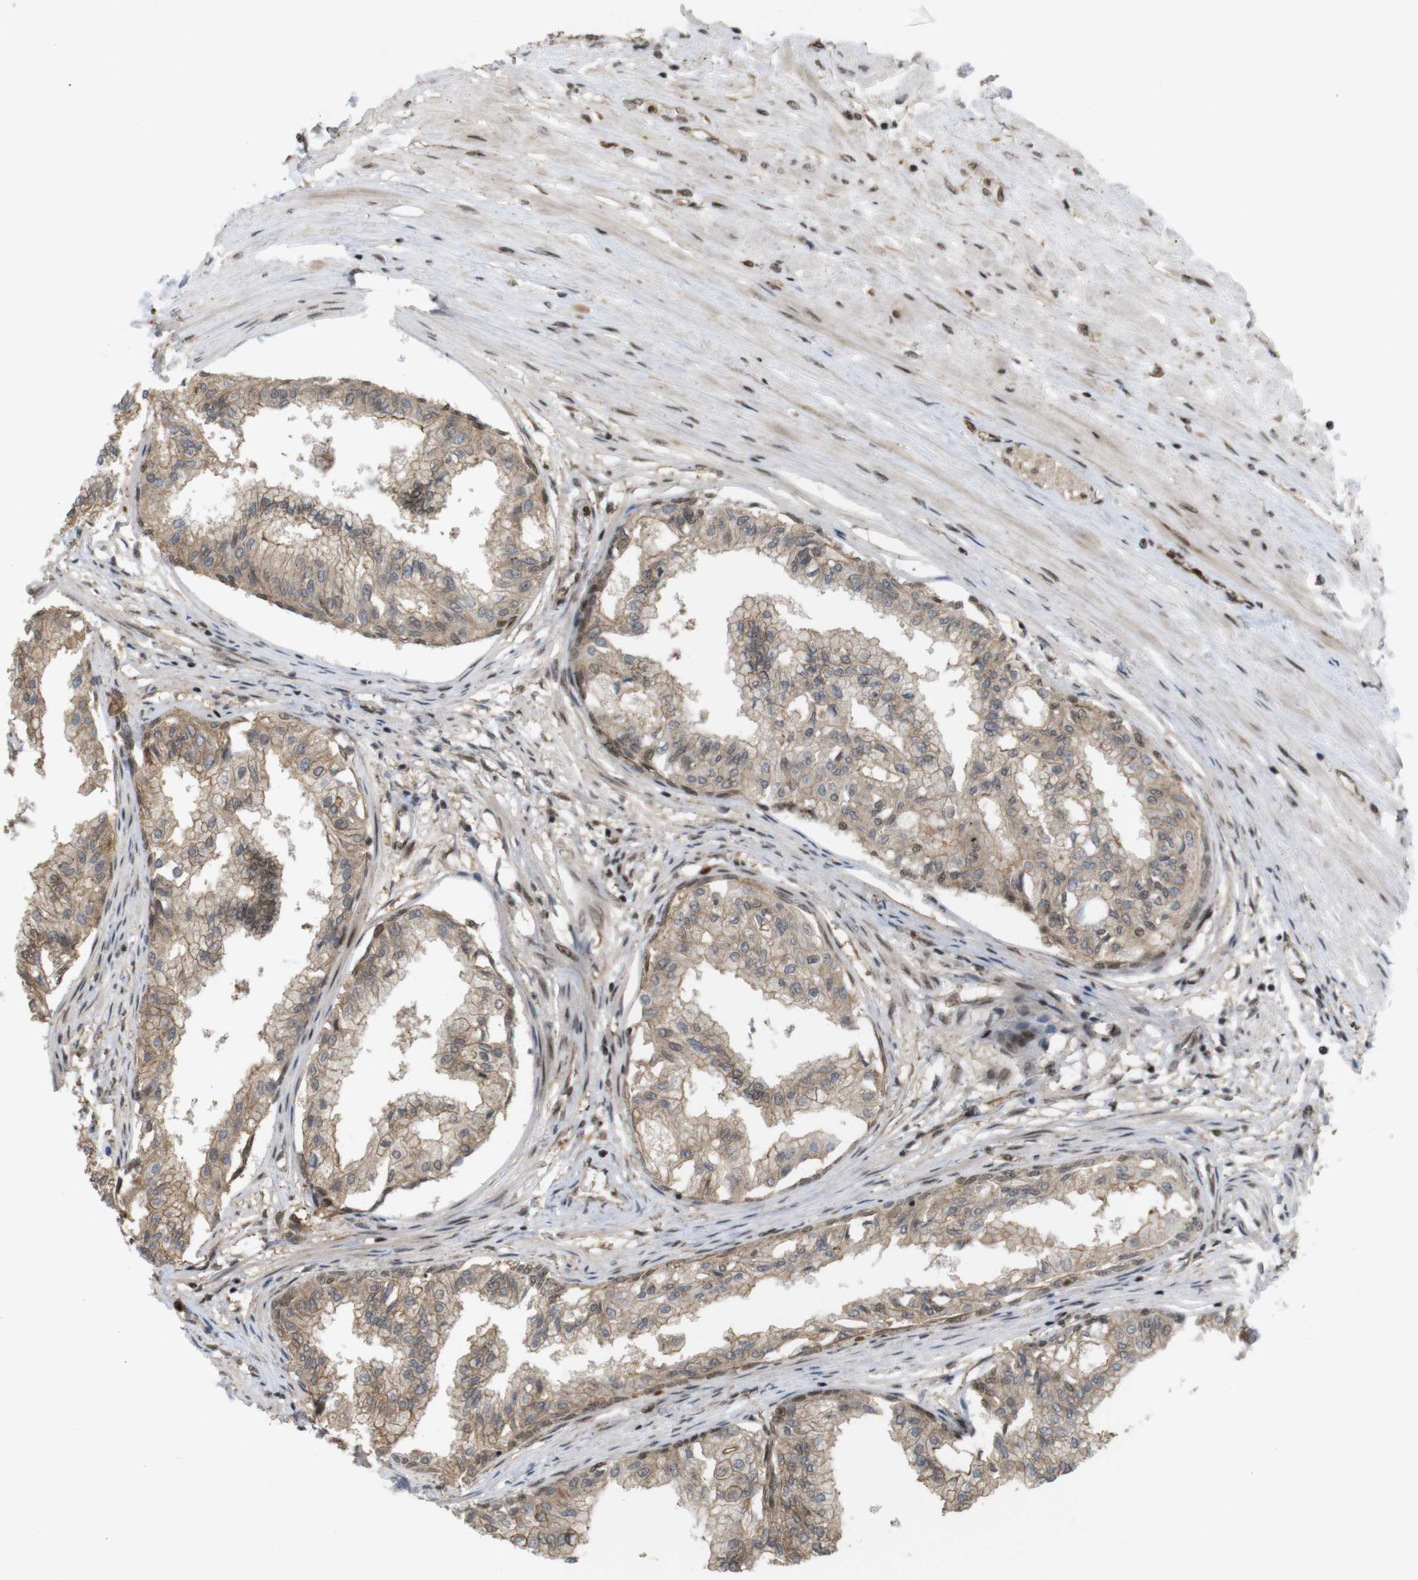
{"staining": {"intensity": "moderate", "quantity": ">75%", "location": "cytoplasmic/membranous,nuclear"}, "tissue": "prostate", "cell_type": "Glandular cells", "image_type": "normal", "snomed": [{"axis": "morphology", "description": "Normal tissue, NOS"}, {"axis": "topography", "description": "Prostate"}, {"axis": "topography", "description": "Seminal veicle"}], "caption": "DAB immunohistochemical staining of unremarkable human prostate reveals moderate cytoplasmic/membranous,nuclear protein staining in approximately >75% of glandular cells.", "gene": "SP2", "patient": {"sex": "male", "age": 60}}